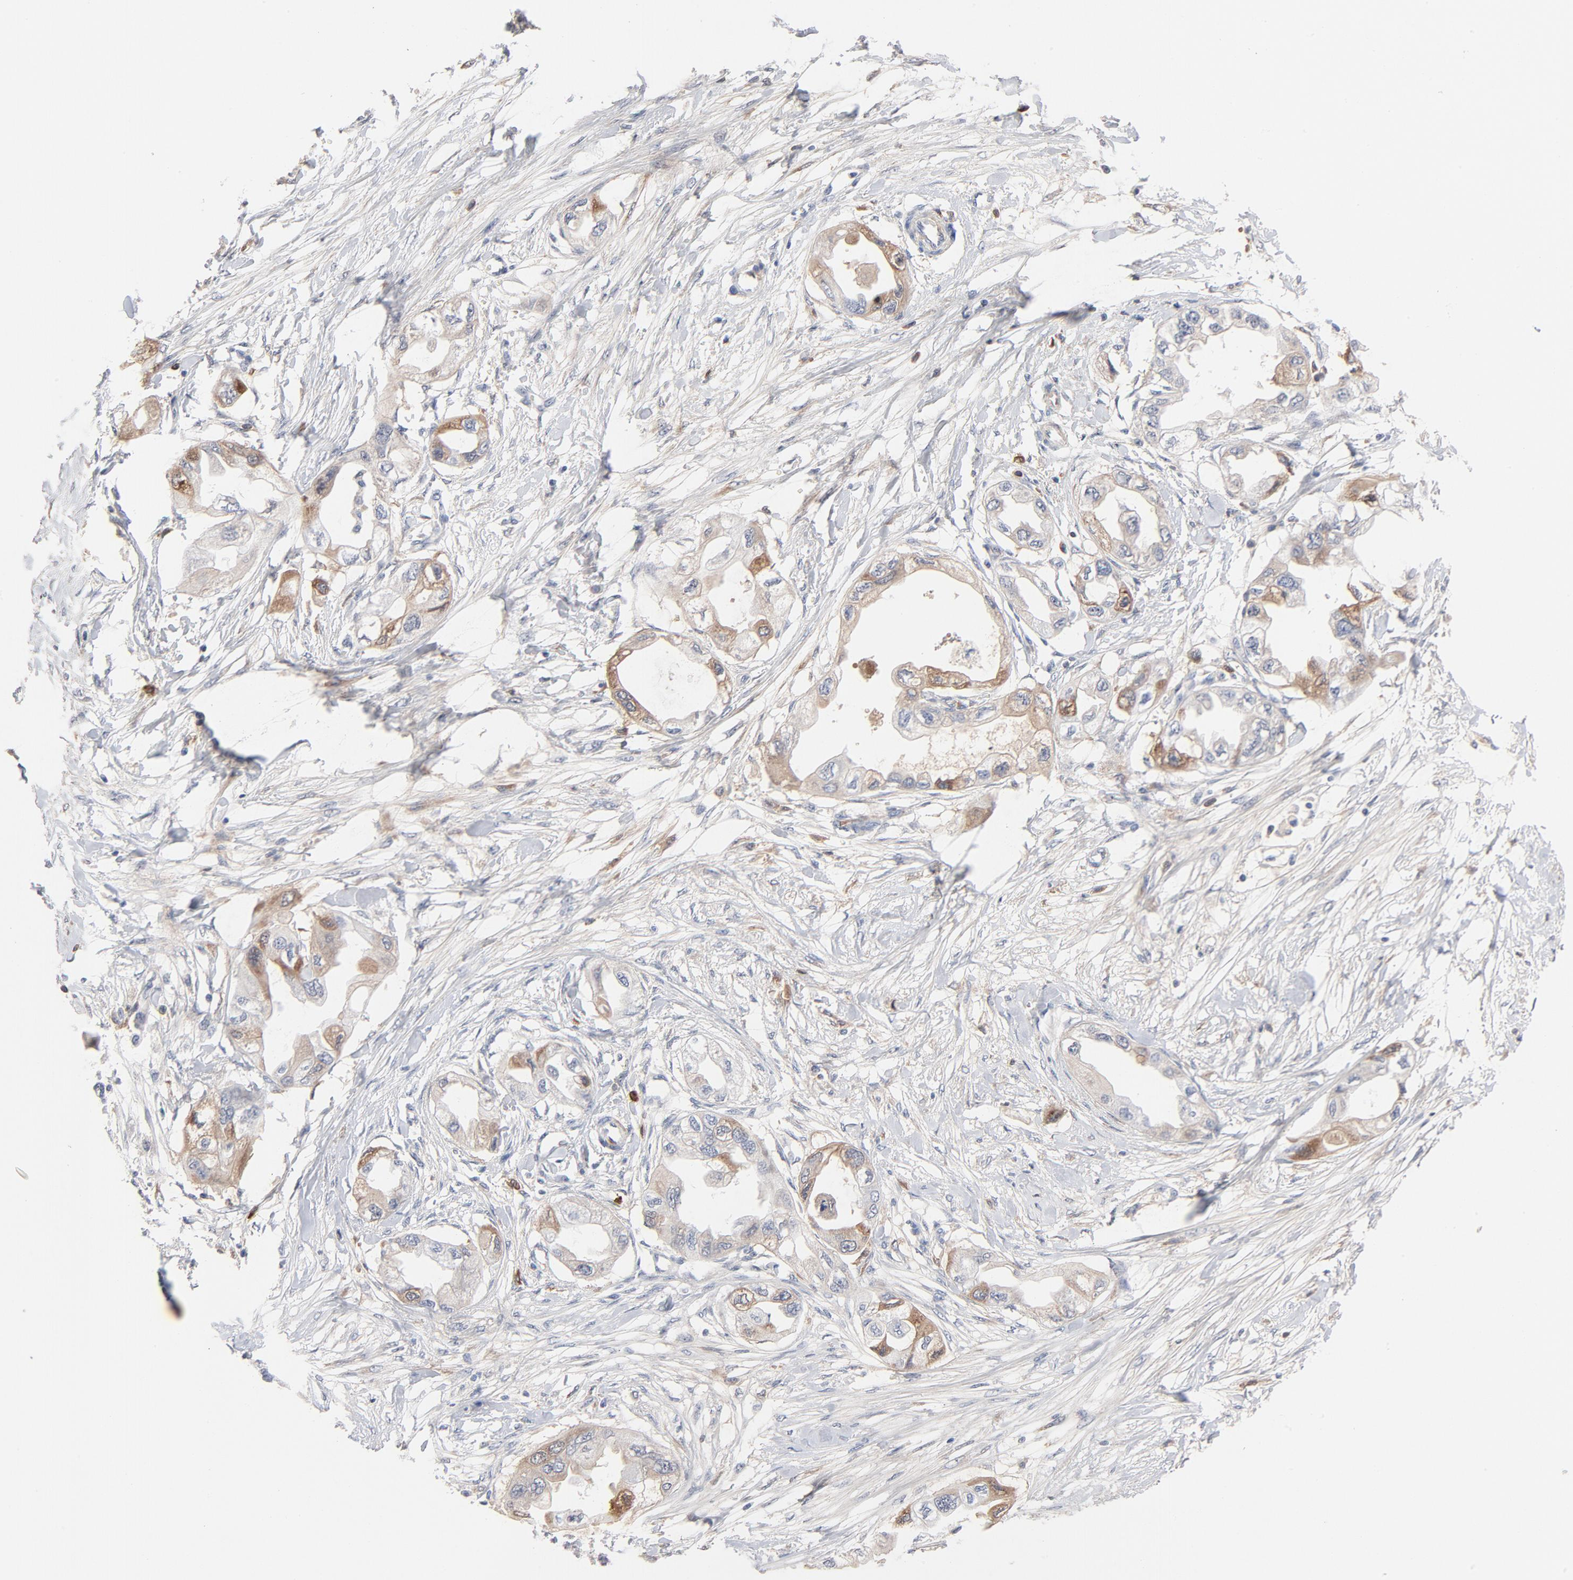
{"staining": {"intensity": "moderate", "quantity": "<25%", "location": "cytoplasmic/membranous"}, "tissue": "endometrial cancer", "cell_type": "Tumor cells", "image_type": "cancer", "snomed": [{"axis": "morphology", "description": "Adenocarcinoma, NOS"}, {"axis": "topography", "description": "Endometrium"}], "caption": "Human adenocarcinoma (endometrial) stained with a brown dye exhibits moderate cytoplasmic/membranous positive staining in about <25% of tumor cells.", "gene": "SERPINA4", "patient": {"sex": "female", "age": 67}}